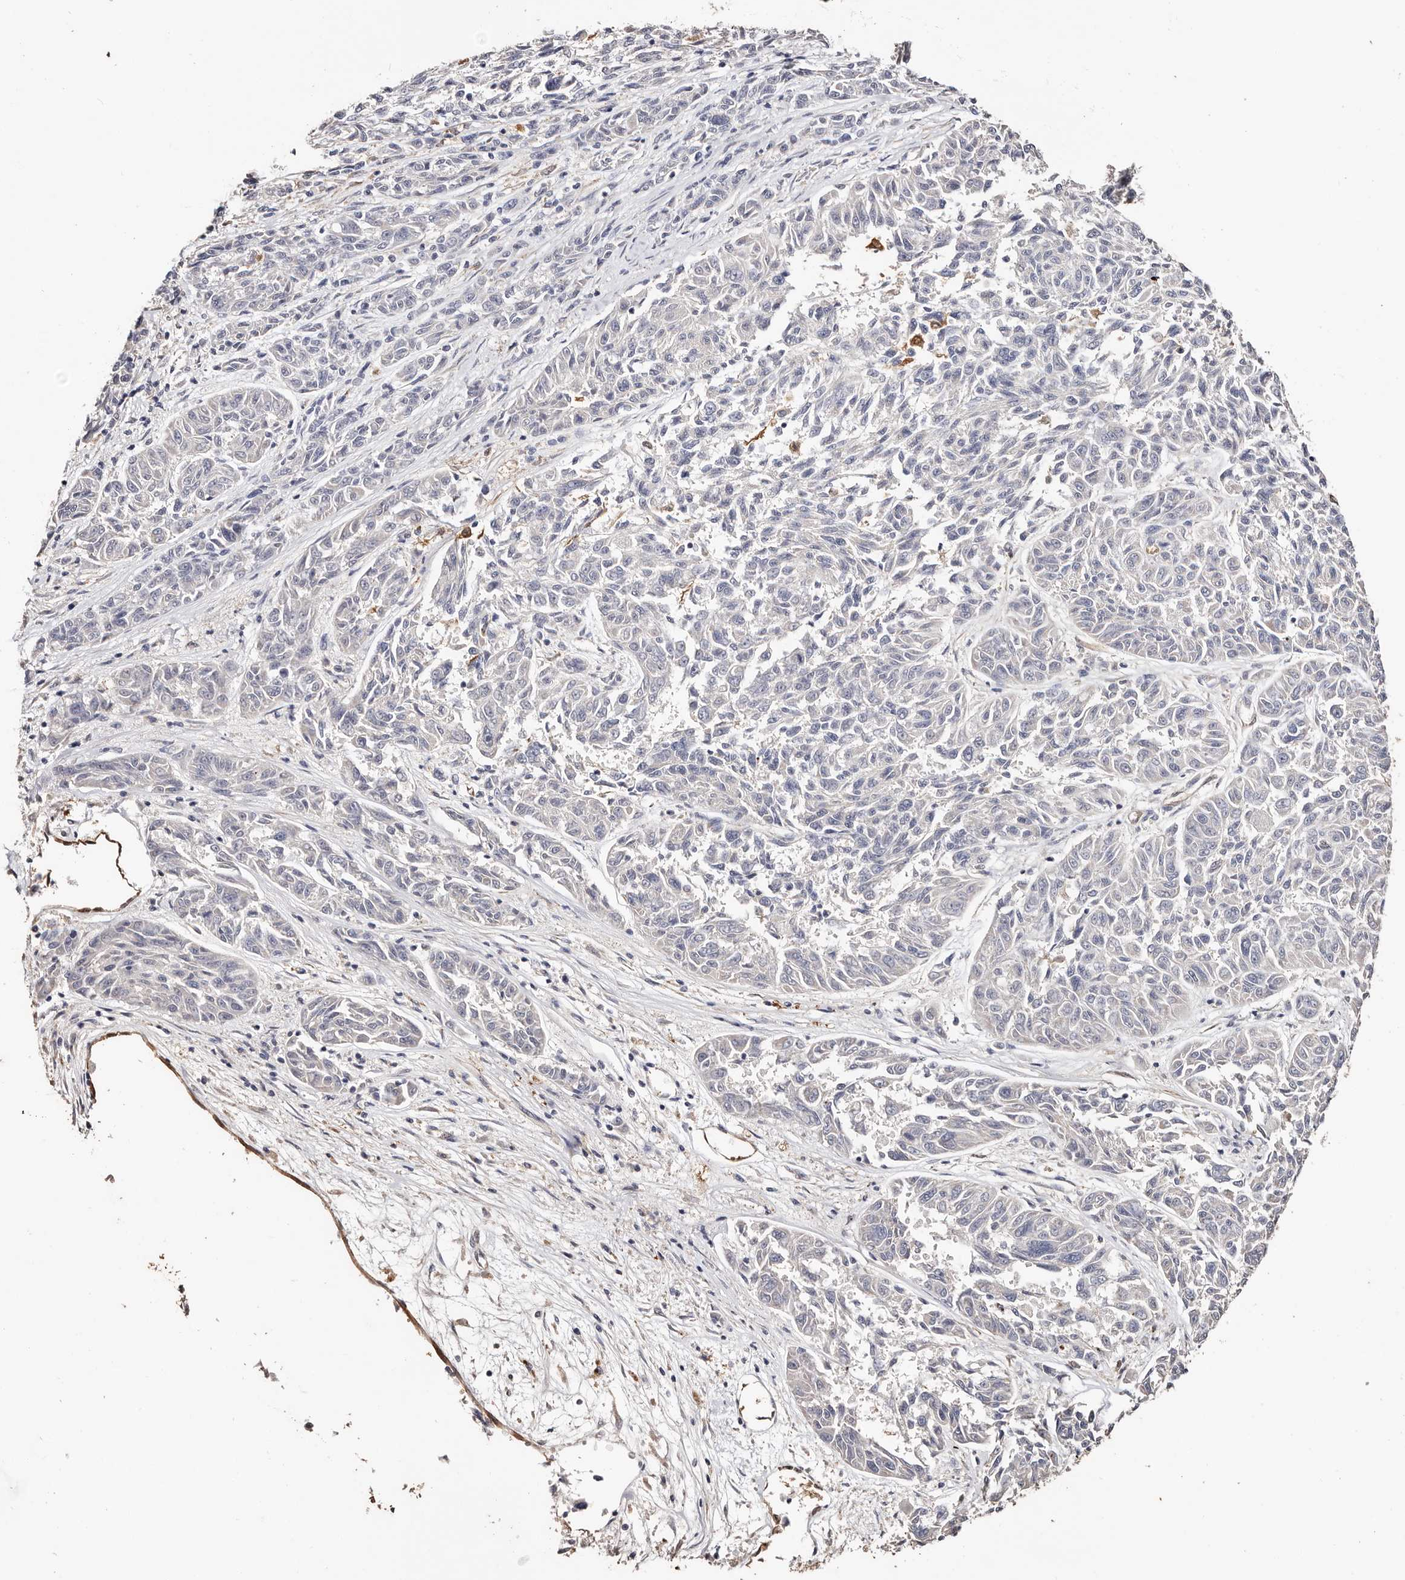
{"staining": {"intensity": "negative", "quantity": "none", "location": "none"}, "tissue": "melanoma", "cell_type": "Tumor cells", "image_type": "cancer", "snomed": [{"axis": "morphology", "description": "Malignant melanoma, NOS"}, {"axis": "topography", "description": "Skin"}], "caption": "This is an immunohistochemistry micrograph of melanoma. There is no positivity in tumor cells.", "gene": "TGM2", "patient": {"sex": "male", "age": 53}}